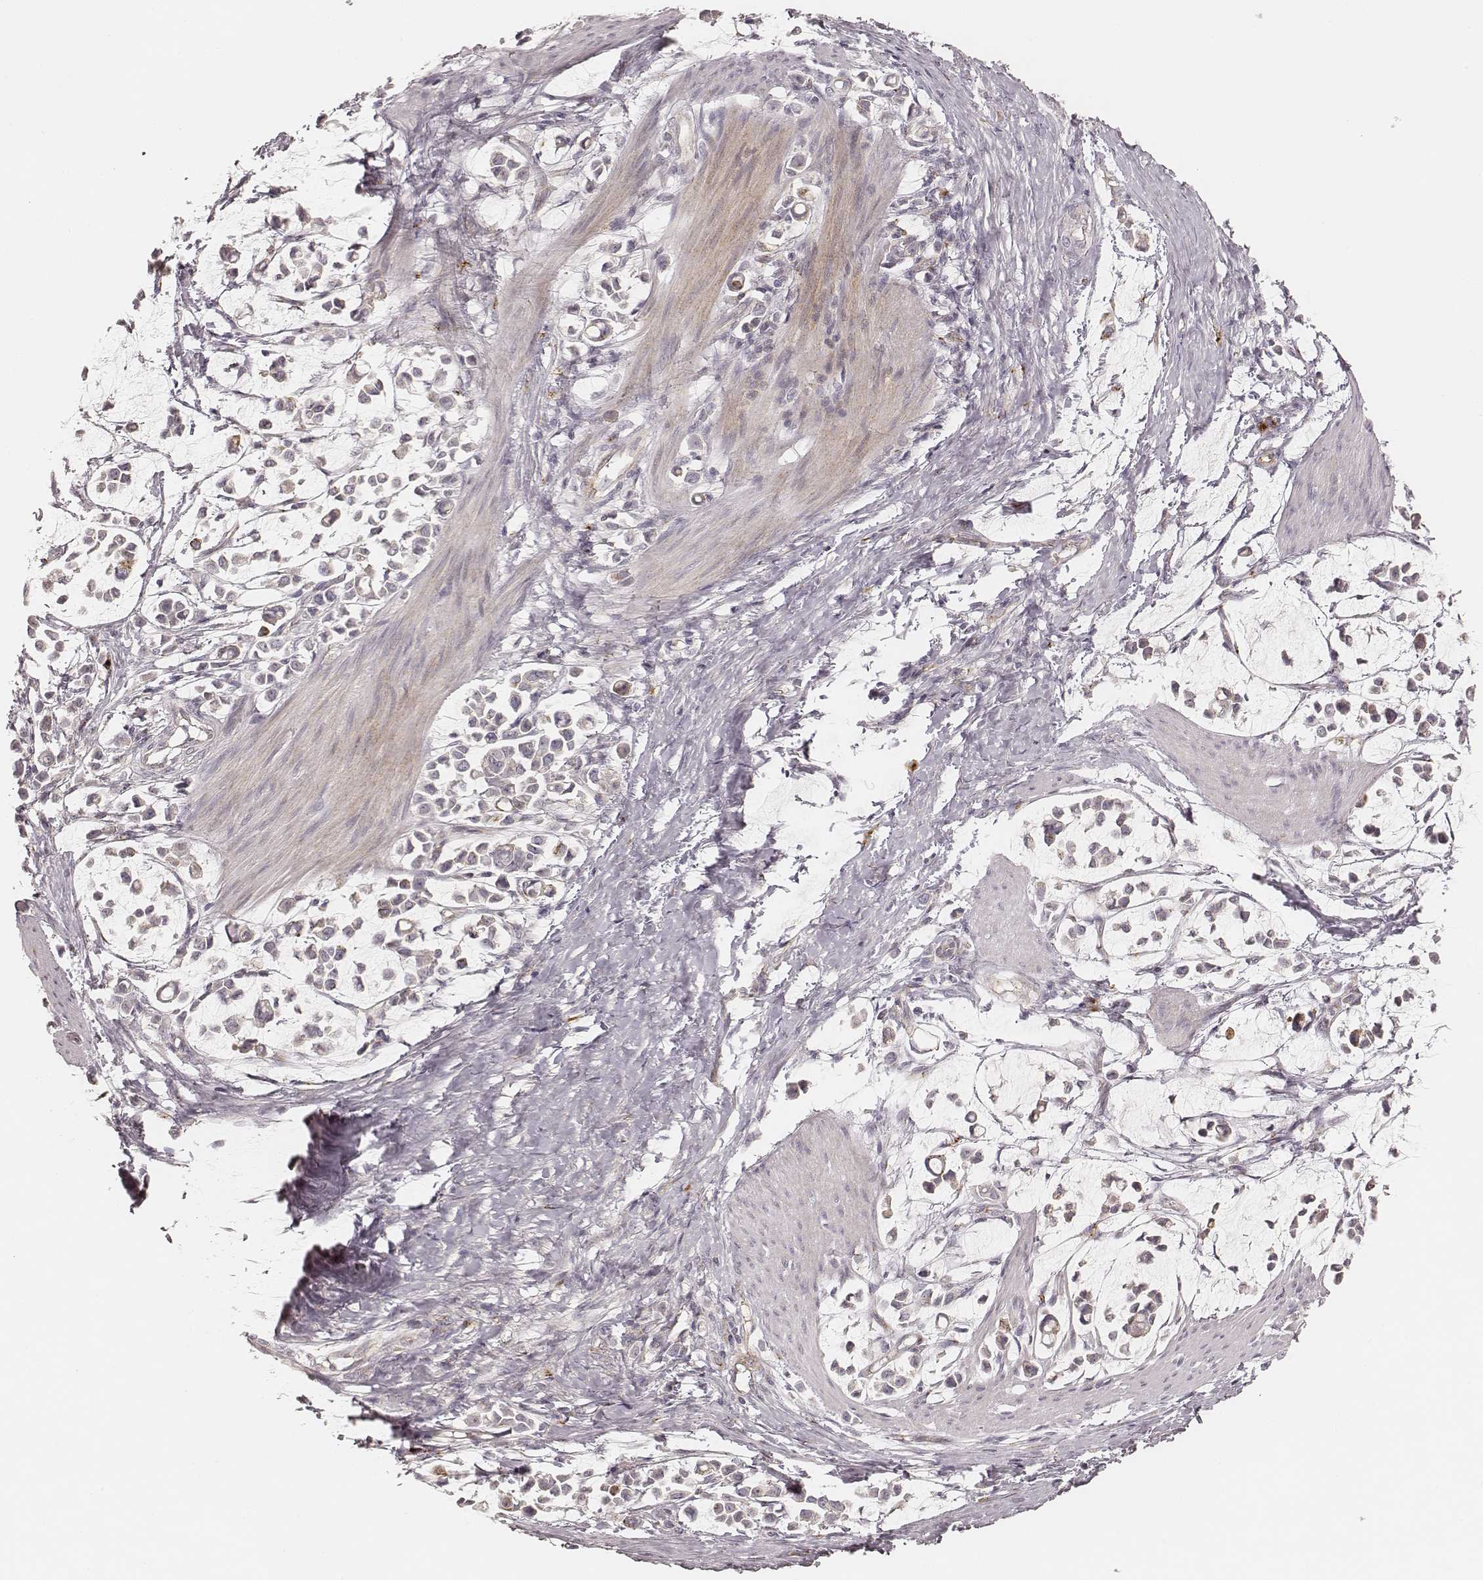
{"staining": {"intensity": "moderate", "quantity": "<25%", "location": "cytoplasmic/membranous"}, "tissue": "stomach cancer", "cell_type": "Tumor cells", "image_type": "cancer", "snomed": [{"axis": "morphology", "description": "Adenocarcinoma, NOS"}, {"axis": "topography", "description": "Stomach"}], "caption": "Stomach cancer (adenocarcinoma) was stained to show a protein in brown. There is low levels of moderate cytoplasmic/membranous staining in about <25% of tumor cells.", "gene": "GORASP2", "patient": {"sex": "male", "age": 82}}